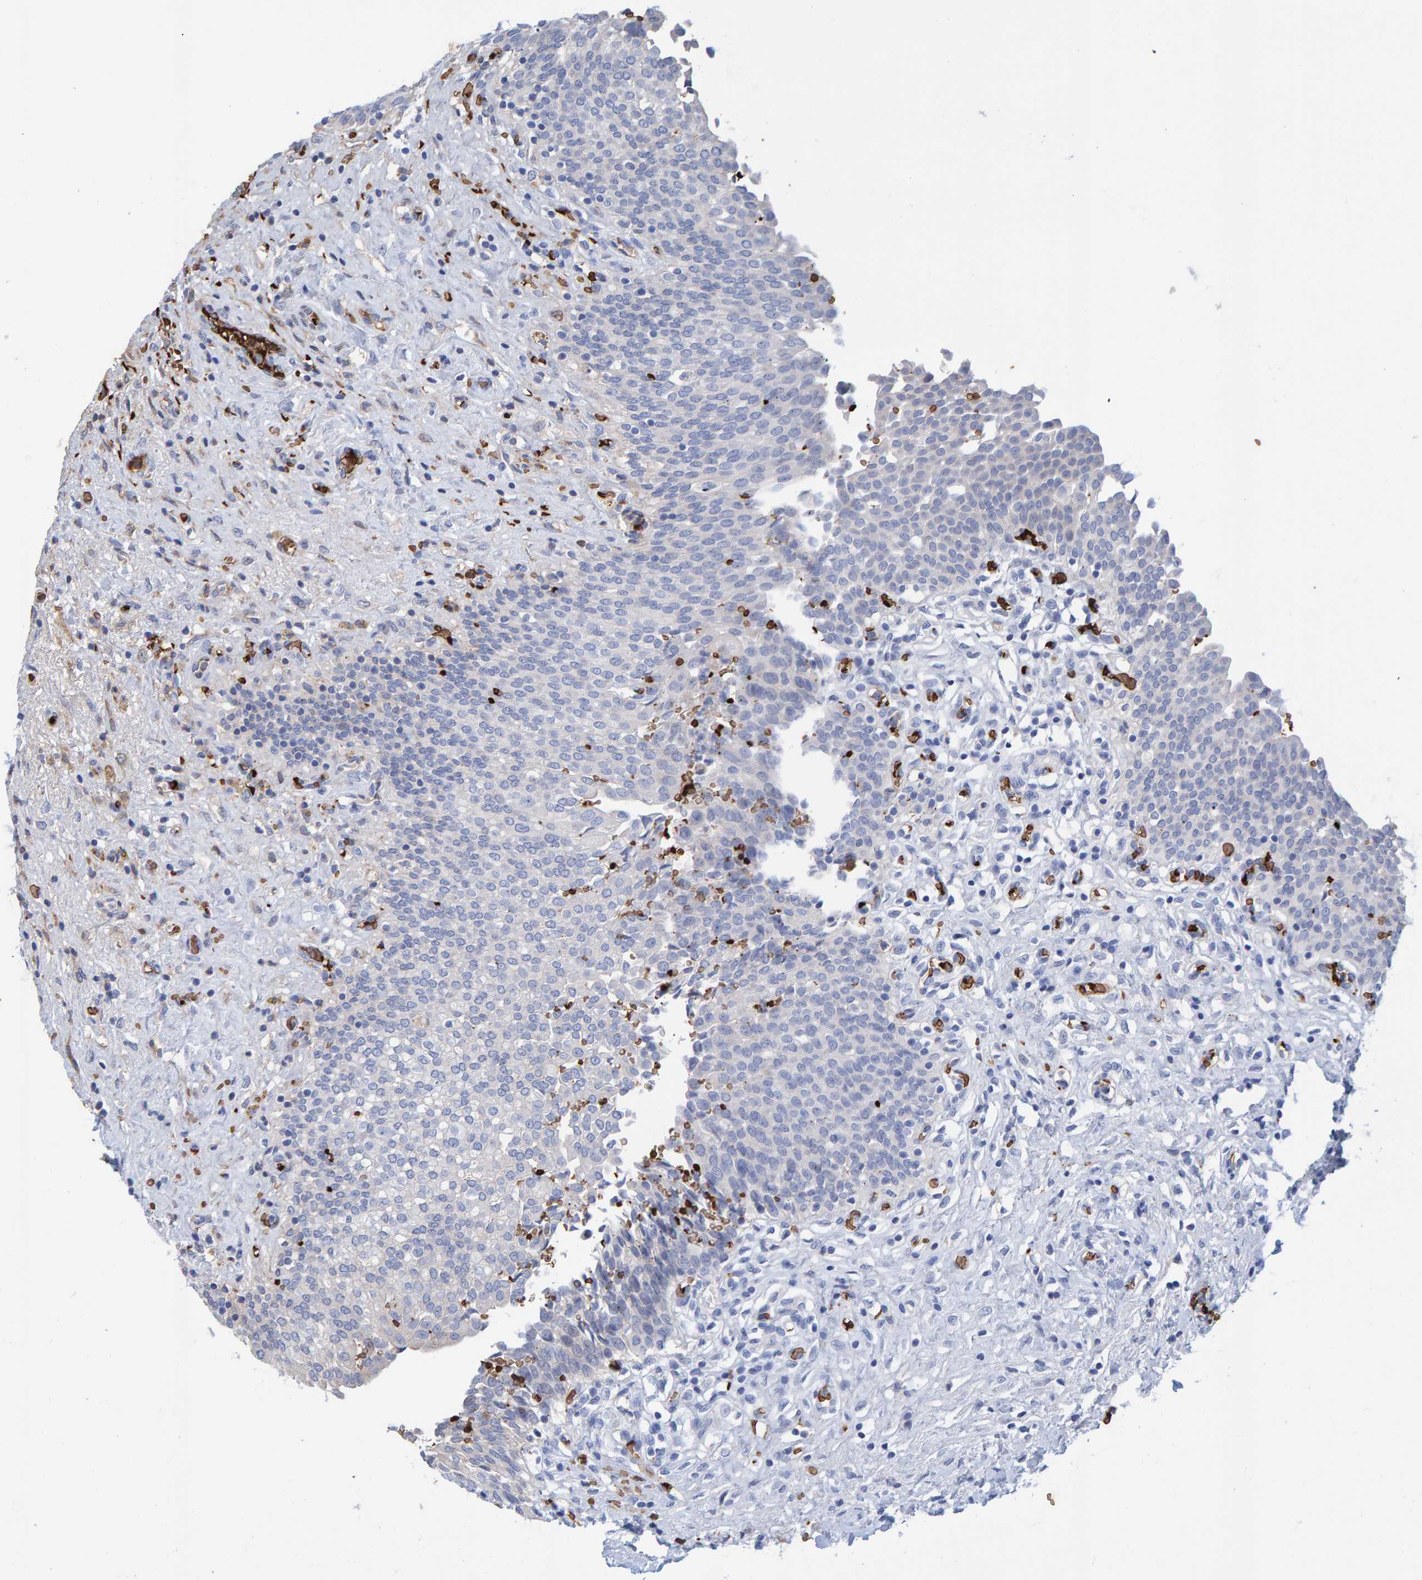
{"staining": {"intensity": "weak", "quantity": "<25%", "location": "cytoplasmic/membranous"}, "tissue": "urinary bladder", "cell_type": "Urothelial cells", "image_type": "normal", "snomed": [{"axis": "morphology", "description": "Urothelial carcinoma, High grade"}, {"axis": "topography", "description": "Urinary bladder"}], "caption": "Immunohistochemistry (IHC) of unremarkable human urinary bladder displays no expression in urothelial cells. (Brightfield microscopy of DAB immunohistochemistry (IHC) at high magnification).", "gene": "VPS9D1", "patient": {"sex": "male", "age": 46}}